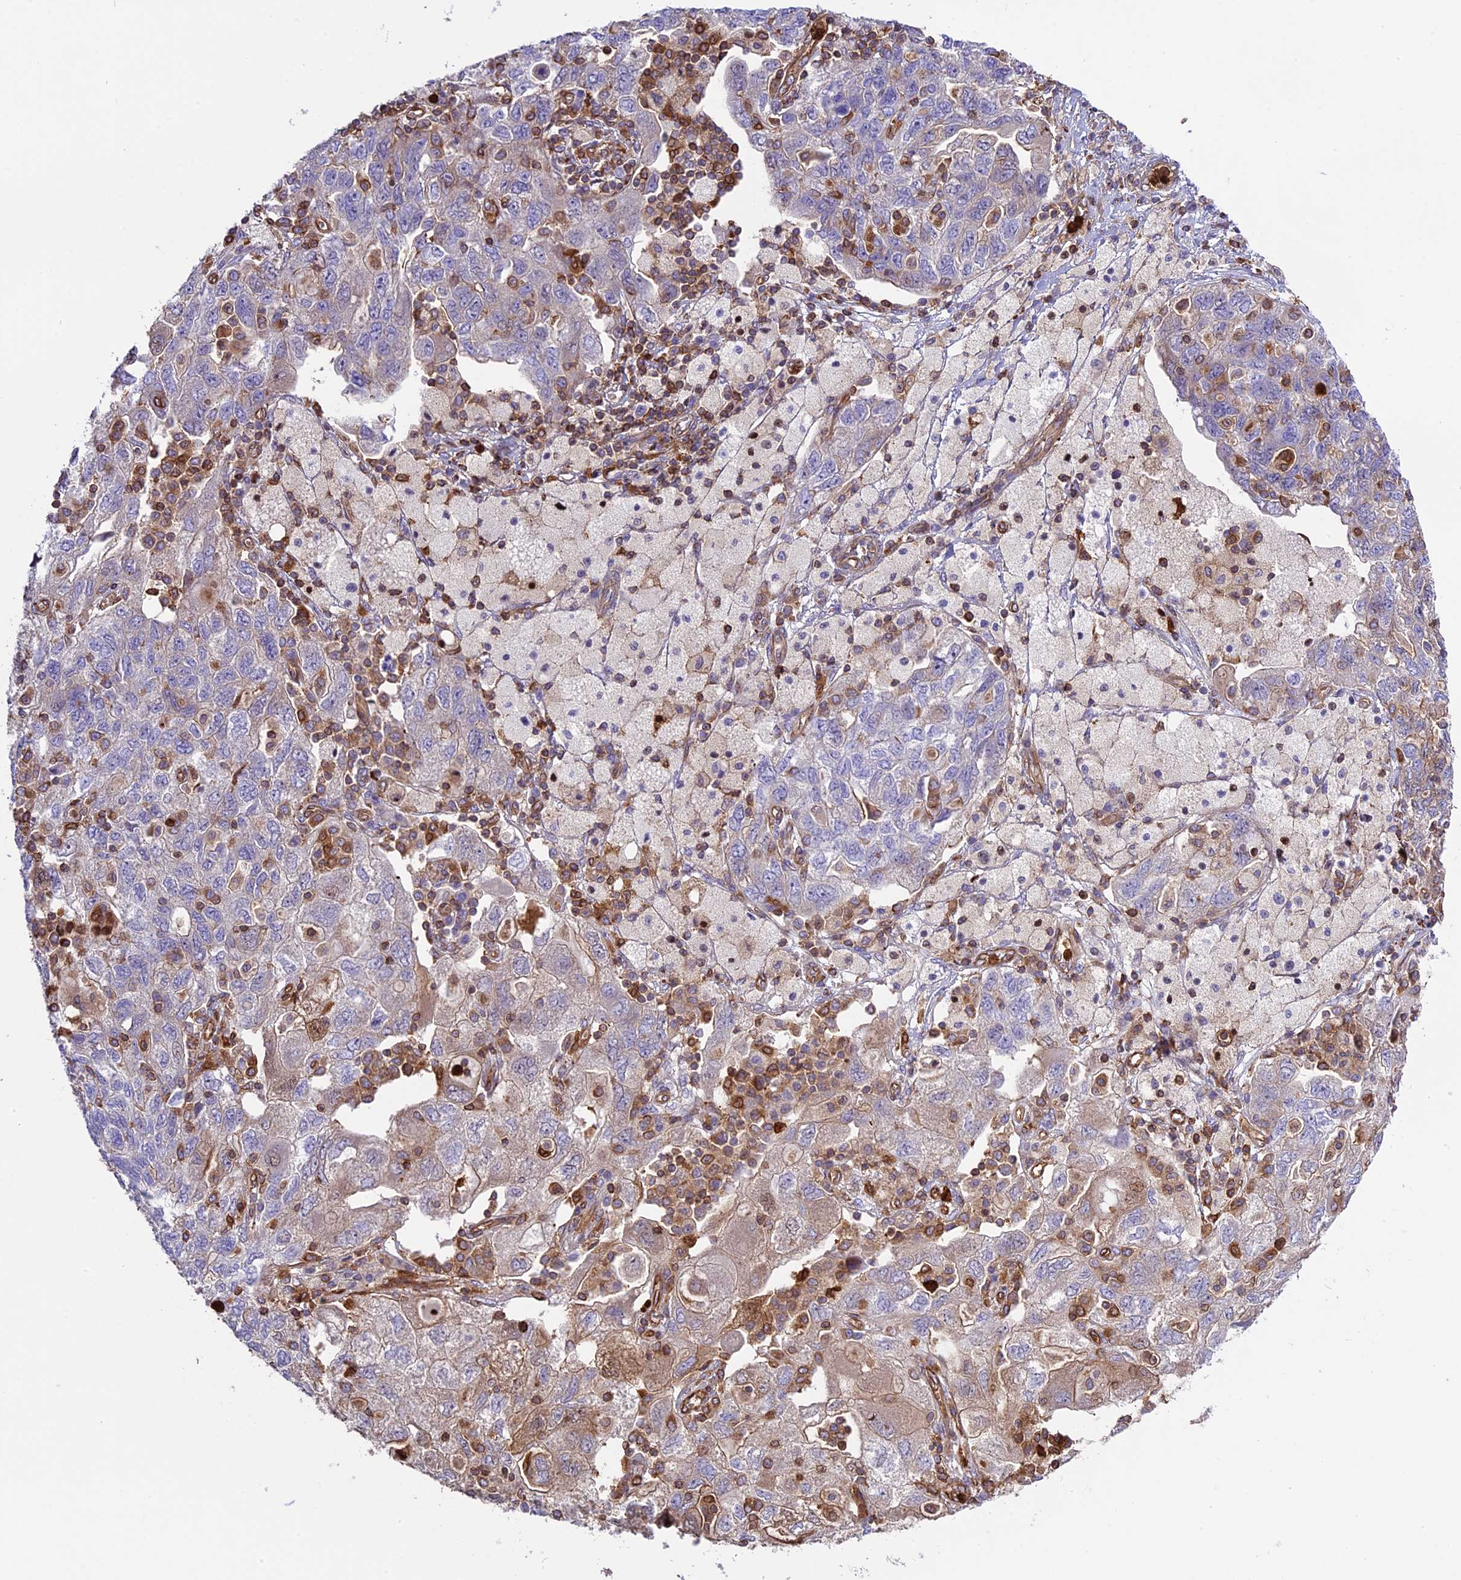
{"staining": {"intensity": "weak", "quantity": "<25%", "location": "cytoplasmic/membranous"}, "tissue": "ovarian cancer", "cell_type": "Tumor cells", "image_type": "cancer", "snomed": [{"axis": "morphology", "description": "Carcinoma, NOS"}, {"axis": "morphology", "description": "Cystadenocarcinoma, serous, NOS"}, {"axis": "topography", "description": "Ovary"}], "caption": "The photomicrograph demonstrates no staining of tumor cells in carcinoma (ovarian).", "gene": "CD99L2", "patient": {"sex": "female", "age": 69}}